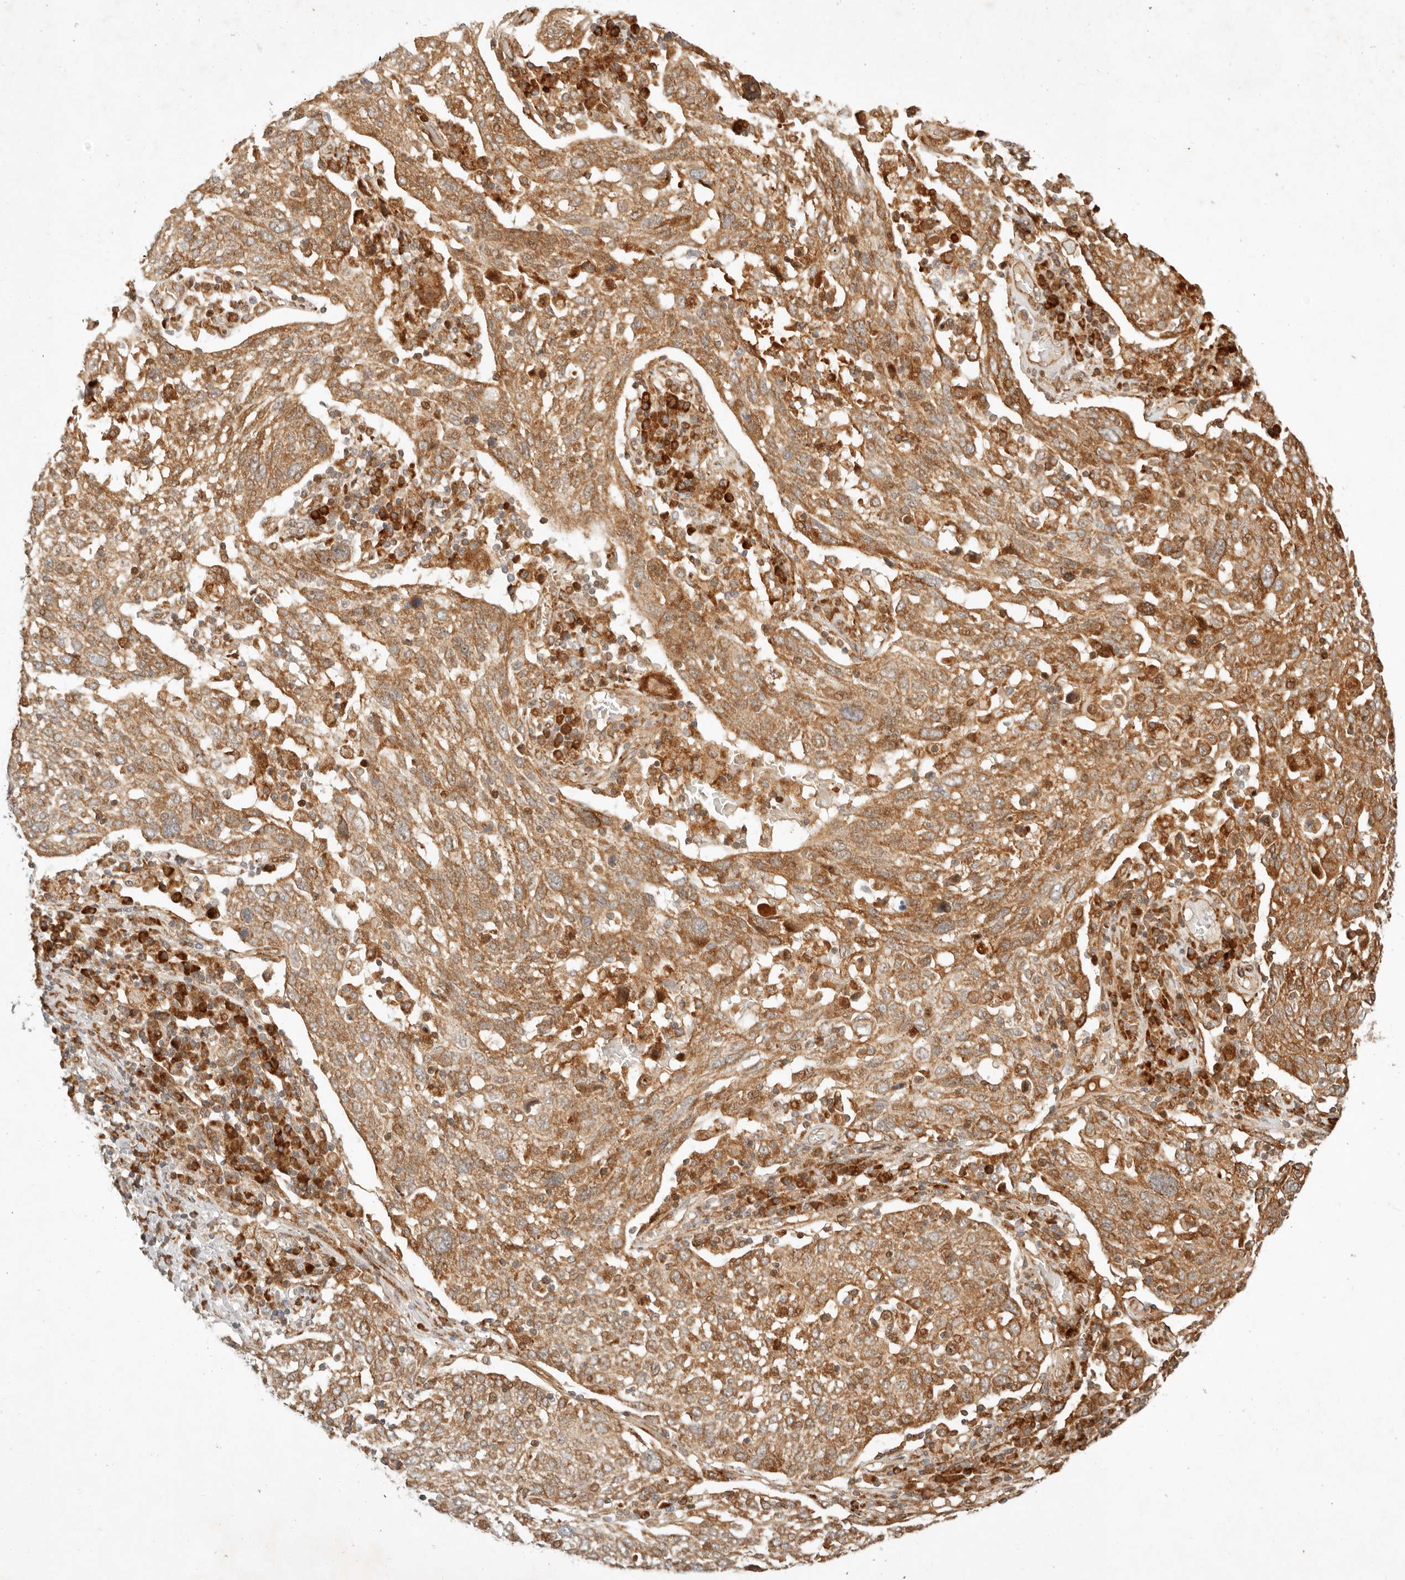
{"staining": {"intensity": "moderate", "quantity": ">75%", "location": "cytoplasmic/membranous"}, "tissue": "lung cancer", "cell_type": "Tumor cells", "image_type": "cancer", "snomed": [{"axis": "morphology", "description": "Squamous cell carcinoma, NOS"}, {"axis": "topography", "description": "Lung"}], "caption": "Lung squamous cell carcinoma stained with DAB IHC demonstrates medium levels of moderate cytoplasmic/membranous positivity in about >75% of tumor cells. The protein of interest is stained brown, and the nuclei are stained in blue (DAB (3,3'-diaminobenzidine) IHC with brightfield microscopy, high magnification).", "gene": "KLHL38", "patient": {"sex": "male", "age": 65}}